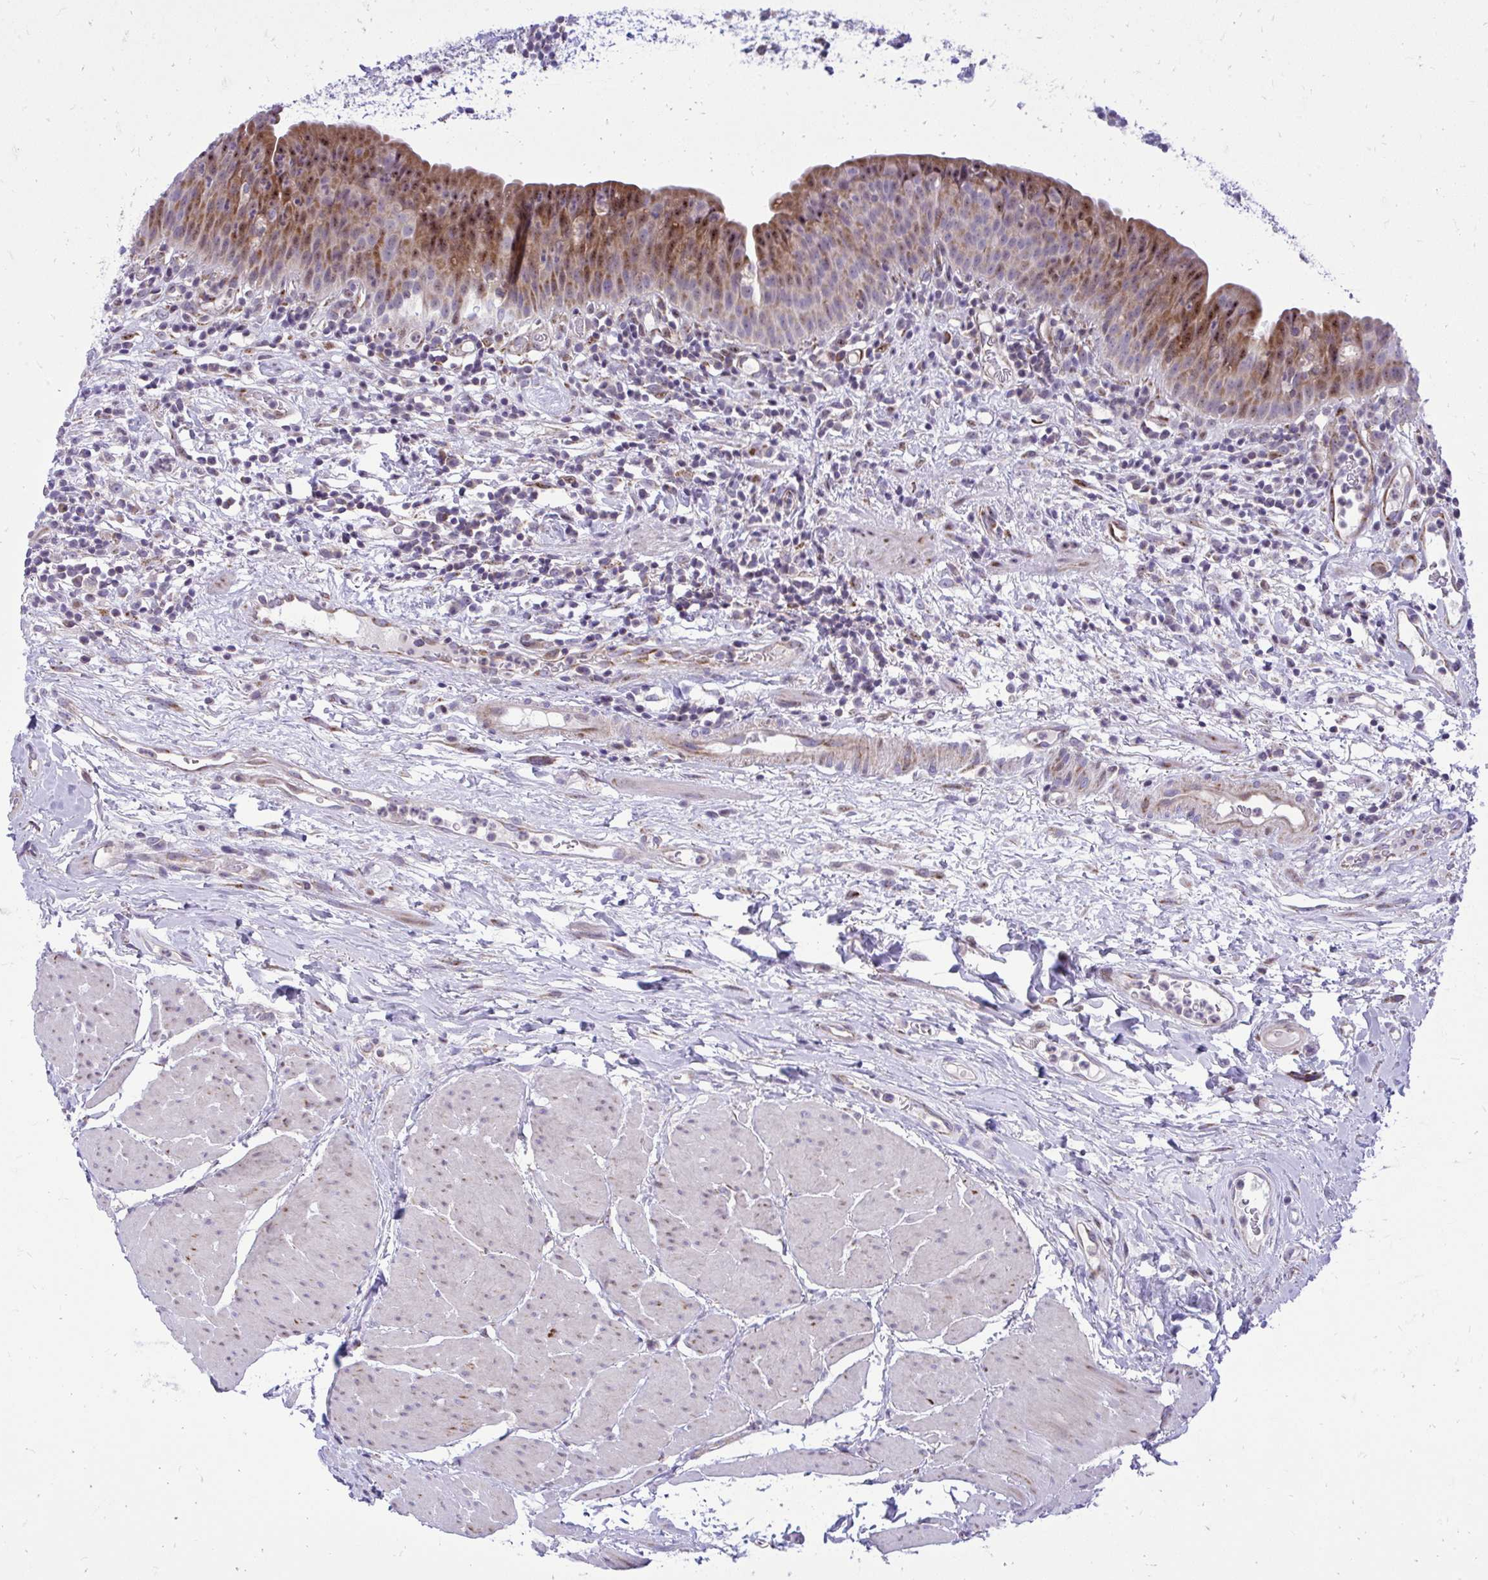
{"staining": {"intensity": "moderate", "quantity": "25%-75%", "location": "cytoplasmic/membranous,nuclear"}, "tissue": "urinary bladder", "cell_type": "Urothelial cells", "image_type": "normal", "snomed": [{"axis": "morphology", "description": "Normal tissue, NOS"}, {"axis": "morphology", "description": "Inflammation, NOS"}, {"axis": "topography", "description": "Urinary bladder"}], "caption": "This is an image of immunohistochemistry staining of benign urinary bladder, which shows moderate staining in the cytoplasmic/membranous,nuclear of urothelial cells.", "gene": "GPRIN3", "patient": {"sex": "male", "age": 57}}